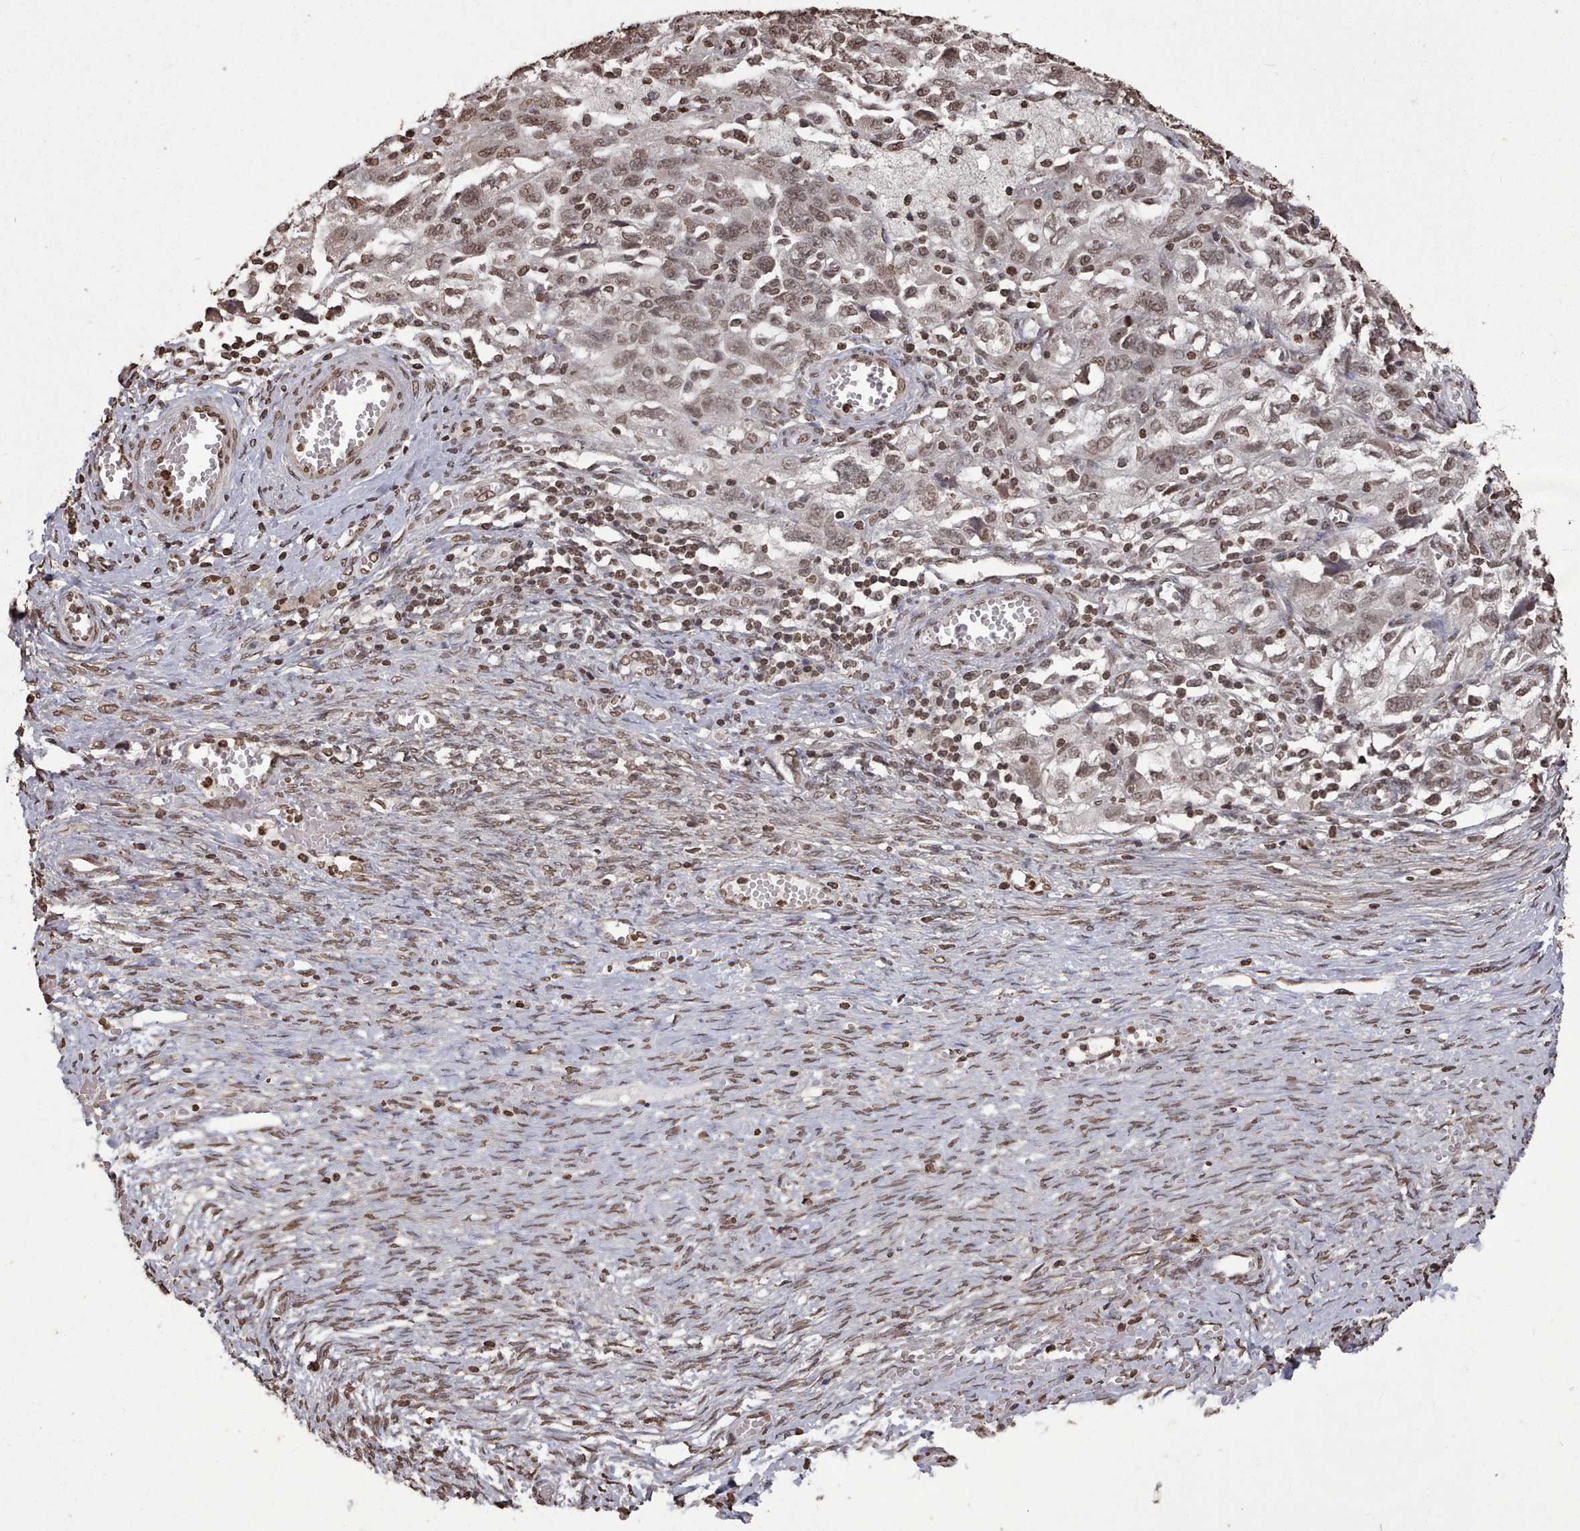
{"staining": {"intensity": "moderate", "quantity": ">75%", "location": "nuclear"}, "tissue": "ovarian cancer", "cell_type": "Tumor cells", "image_type": "cancer", "snomed": [{"axis": "morphology", "description": "Carcinoma, NOS"}, {"axis": "morphology", "description": "Cystadenocarcinoma, serous, NOS"}, {"axis": "topography", "description": "Ovary"}], "caption": "Immunohistochemical staining of ovarian carcinoma displays medium levels of moderate nuclear protein positivity in about >75% of tumor cells.", "gene": "PLEKHG5", "patient": {"sex": "female", "age": 69}}